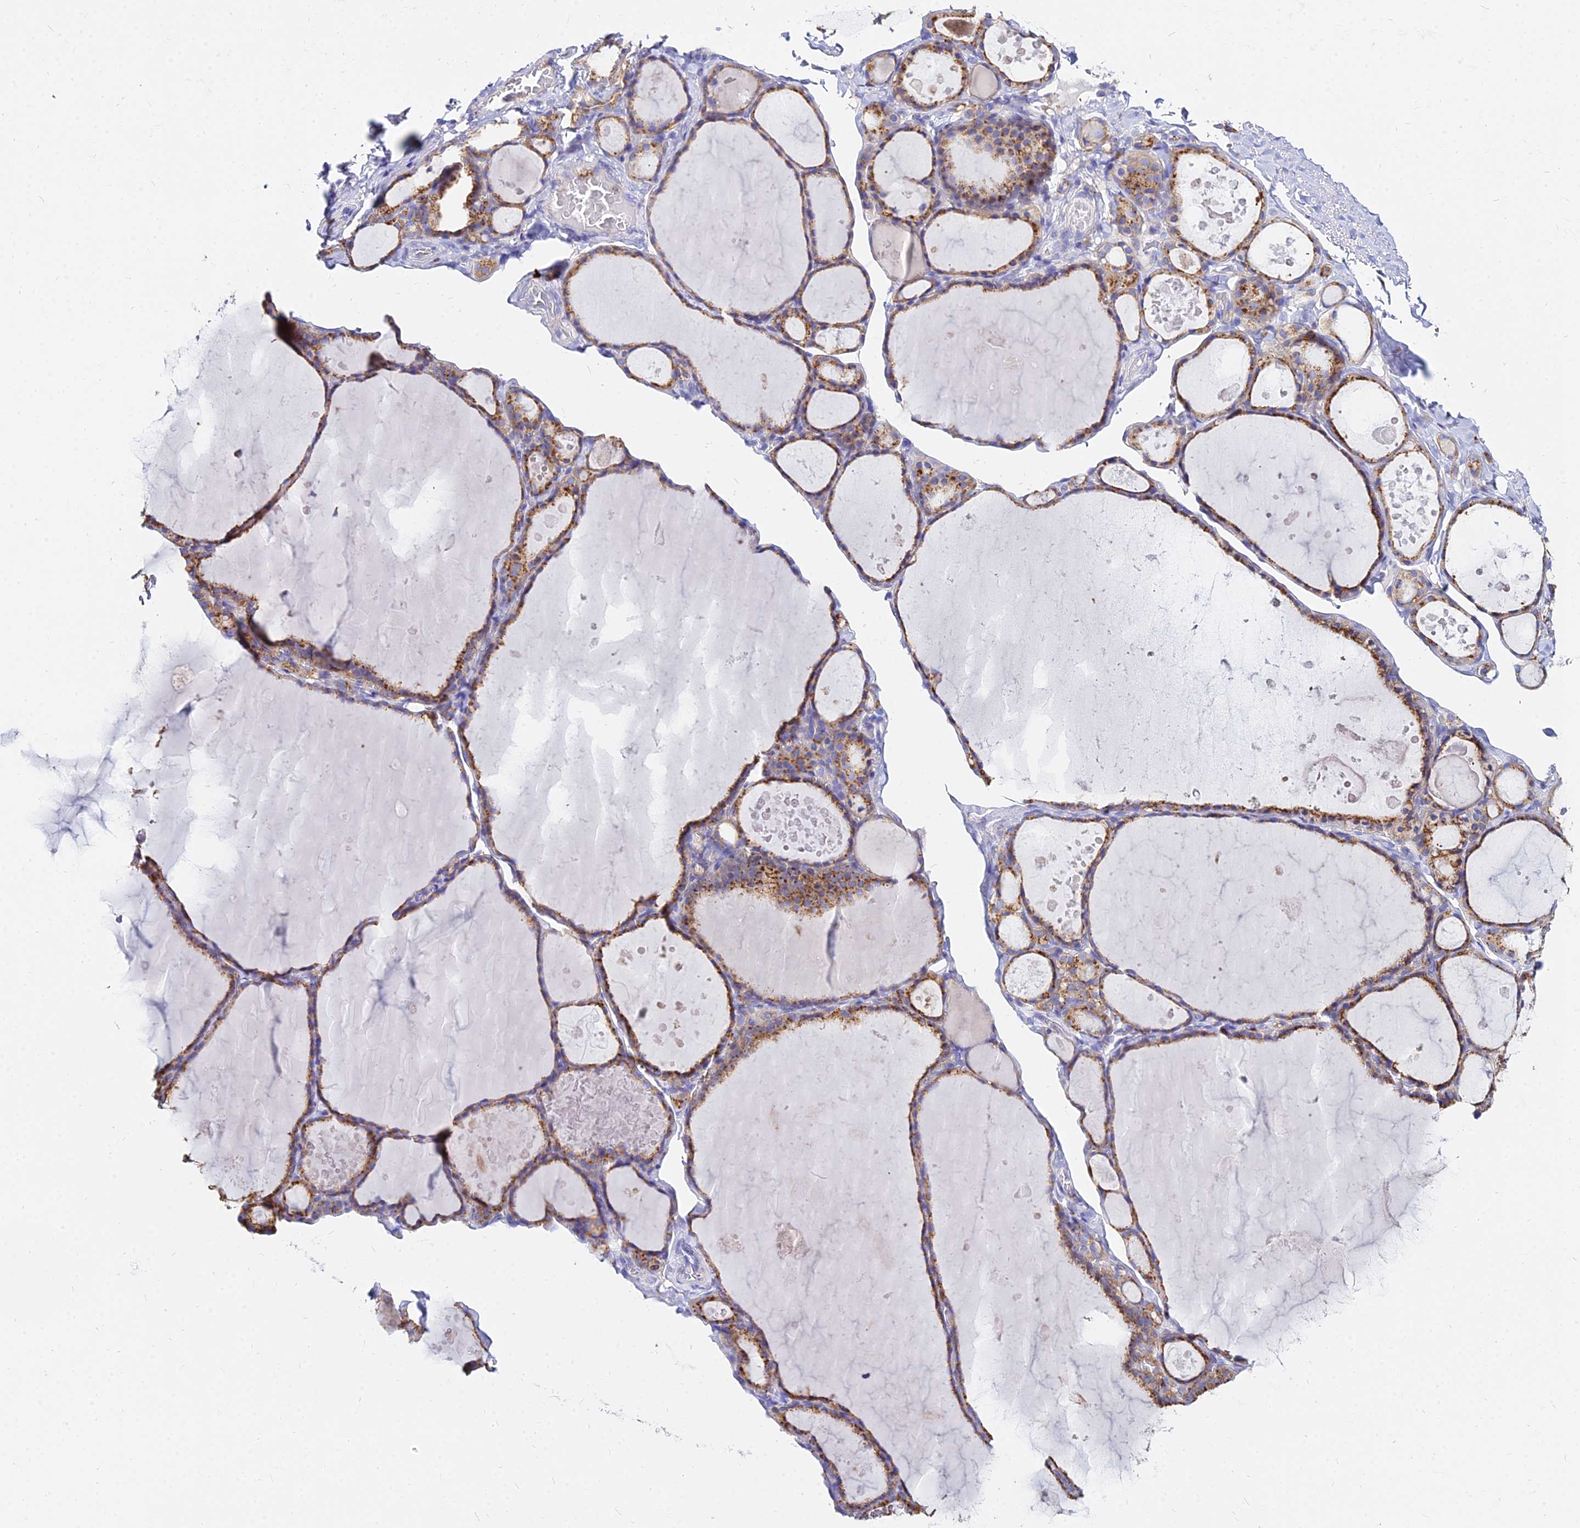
{"staining": {"intensity": "moderate", "quantity": ">75%", "location": "cytoplasmic/membranous"}, "tissue": "thyroid gland", "cell_type": "Glandular cells", "image_type": "normal", "snomed": [{"axis": "morphology", "description": "Normal tissue, NOS"}, {"axis": "topography", "description": "Thyroid gland"}], "caption": "Thyroid gland stained with DAB (3,3'-diaminobenzidine) immunohistochemistry (IHC) displays medium levels of moderate cytoplasmic/membranous expression in about >75% of glandular cells. The staining was performed using DAB to visualize the protein expression in brown, while the nuclei were stained in blue with hematoxylin (Magnification: 20x).", "gene": "AGTRAP", "patient": {"sex": "male", "age": 56}}